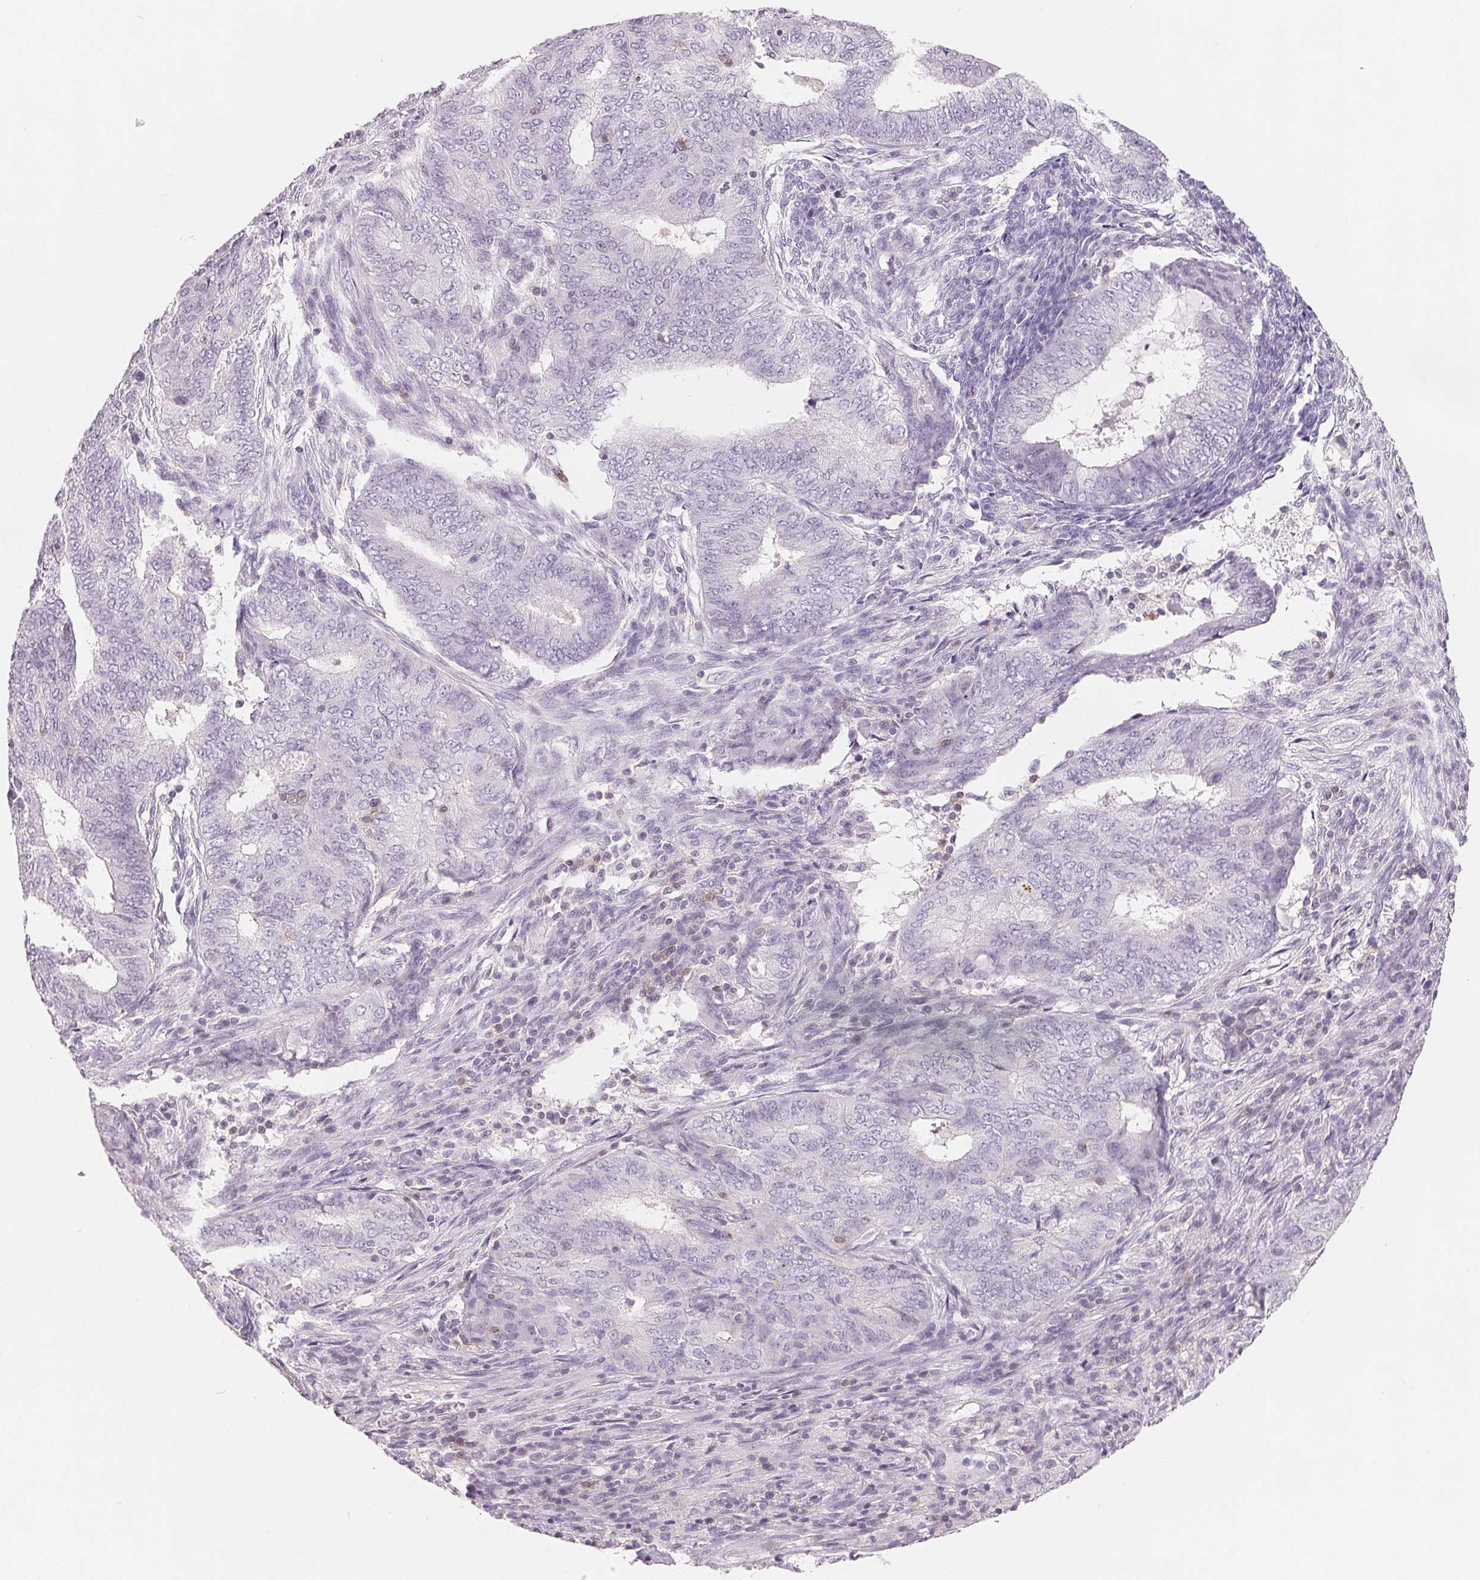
{"staining": {"intensity": "negative", "quantity": "none", "location": "none"}, "tissue": "endometrial cancer", "cell_type": "Tumor cells", "image_type": "cancer", "snomed": [{"axis": "morphology", "description": "Adenocarcinoma, NOS"}, {"axis": "topography", "description": "Endometrium"}], "caption": "Photomicrograph shows no significant protein expression in tumor cells of endometrial cancer.", "gene": "CD69", "patient": {"sex": "female", "age": 62}}